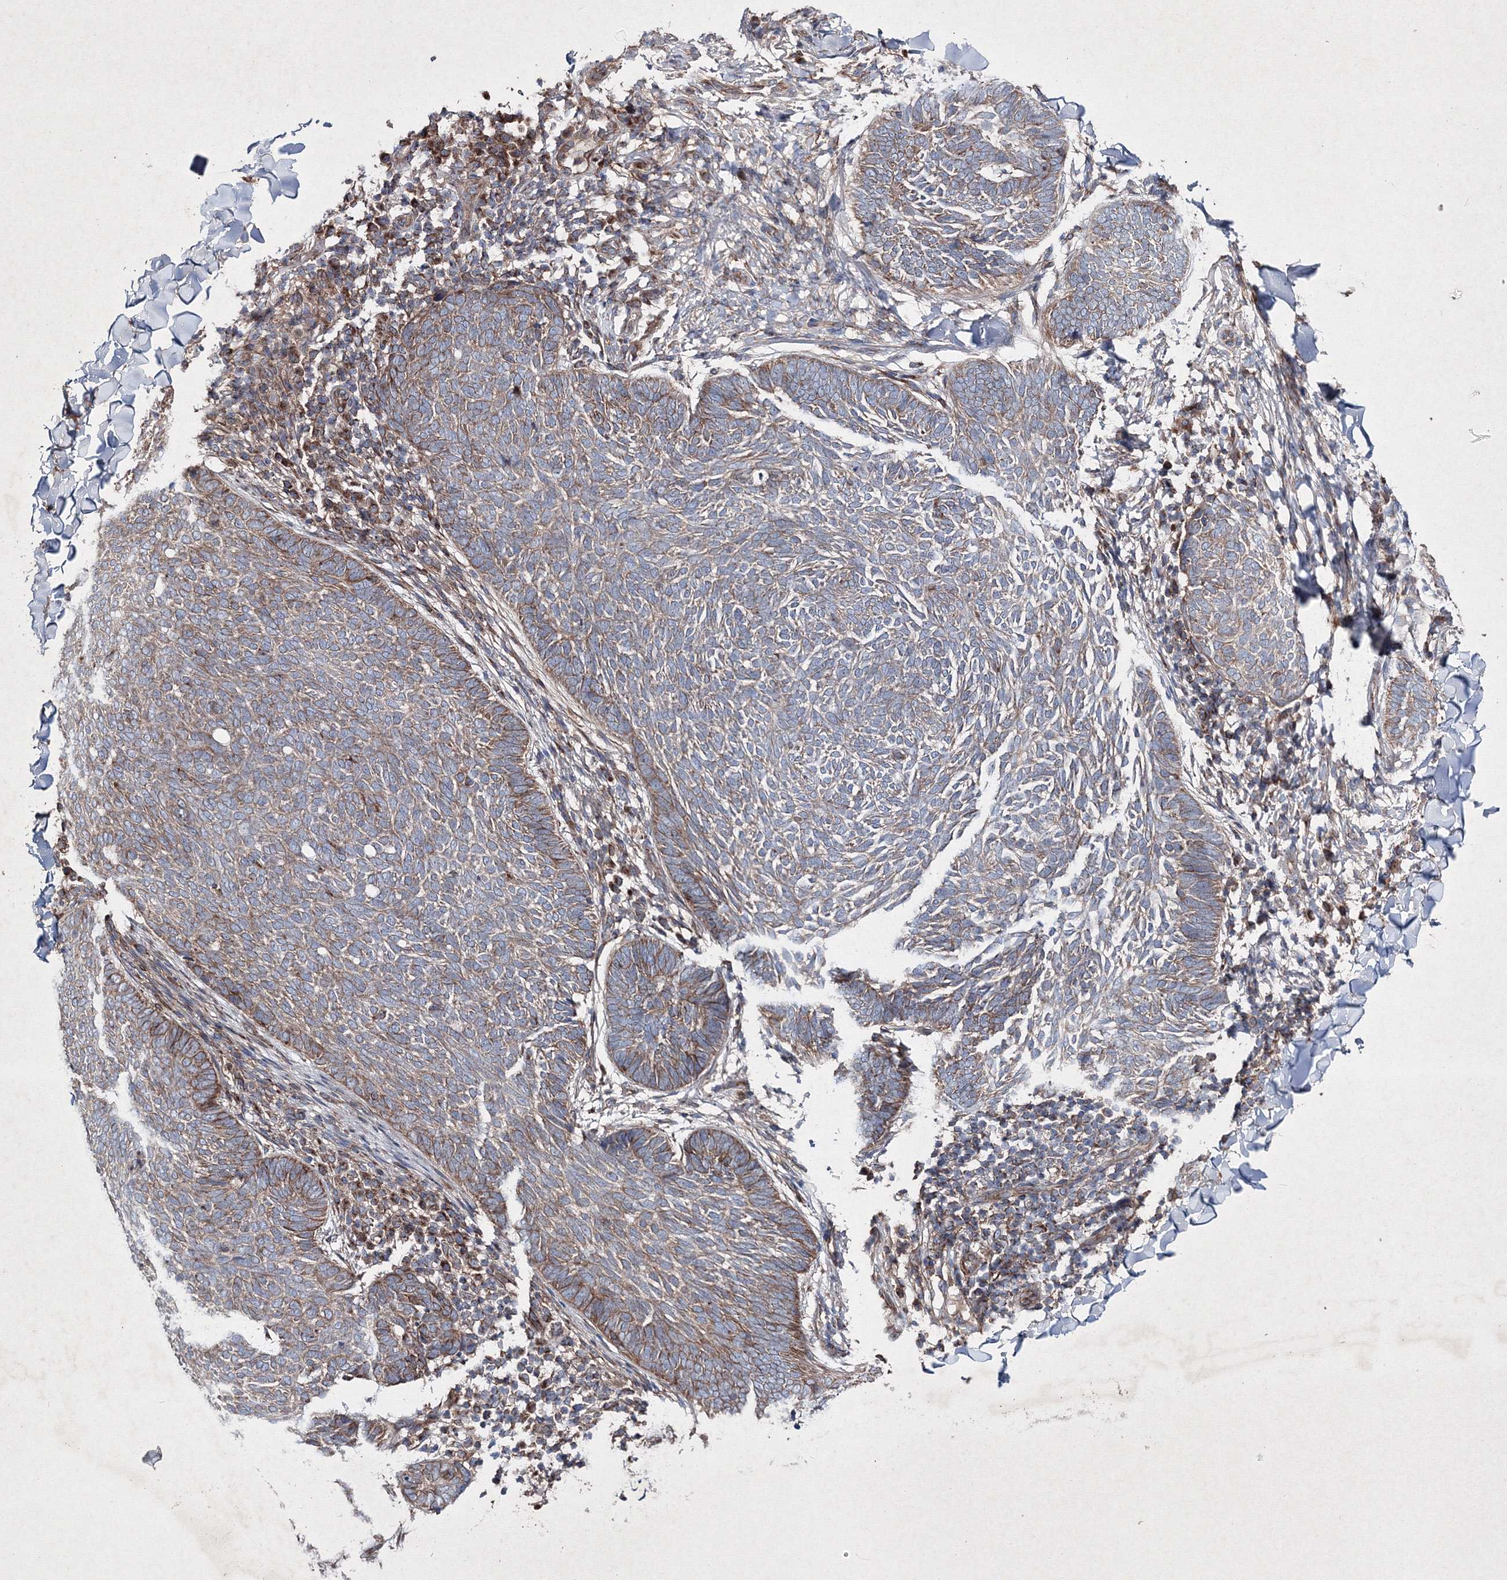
{"staining": {"intensity": "moderate", "quantity": ">75%", "location": "cytoplasmic/membranous"}, "tissue": "skin cancer", "cell_type": "Tumor cells", "image_type": "cancer", "snomed": [{"axis": "morphology", "description": "Normal tissue, NOS"}, {"axis": "morphology", "description": "Basal cell carcinoma"}, {"axis": "topography", "description": "Skin"}], "caption": "DAB immunohistochemical staining of skin cancer demonstrates moderate cytoplasmic/membranous protein staining in about >75% of tumor cells.", "gene": "GFM1", "patient": {"sex": "male", "age": 50}}